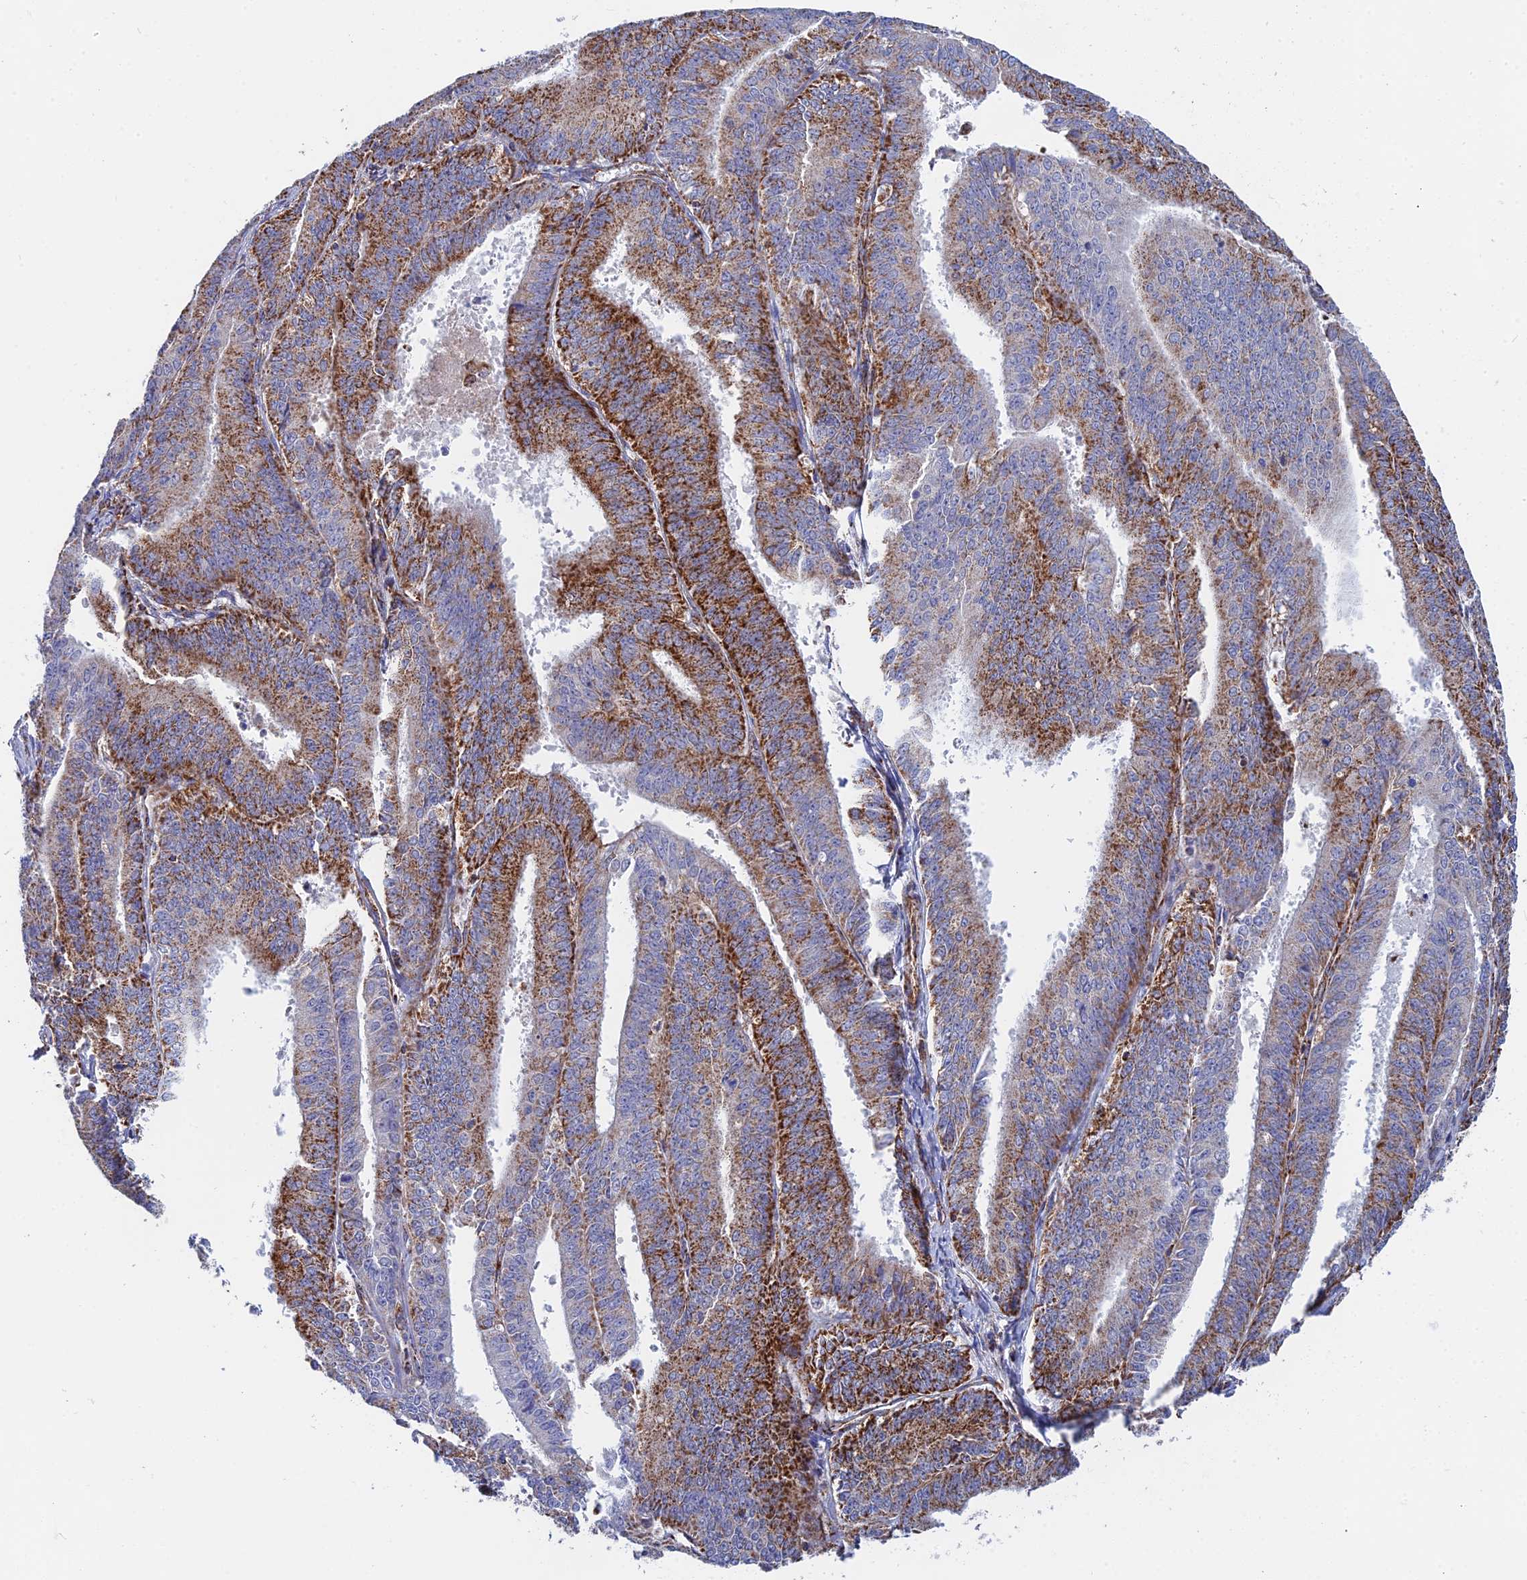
{"staining": {"intensity": "strong", "quantity": "25%-75%", "location": "cytoplasmic/membranous"}, "tissue": "endometrial cancer", "cell_type": "Tumor cells", "image_type": "cancer", "snomed": [{"axis": "morphology", "description": "Adenocarcinoma, NOS"}, {"axis": "topography", "description": "Endometrium"}], "caption": "Endometrial cancer (adenocarcinoma) tissue shows strong cytoplasmic/membranous expression in about 25%-75% of tumor cells", "gene": "NDUFA5", "patient": {"sex": "female", "age": 73}}